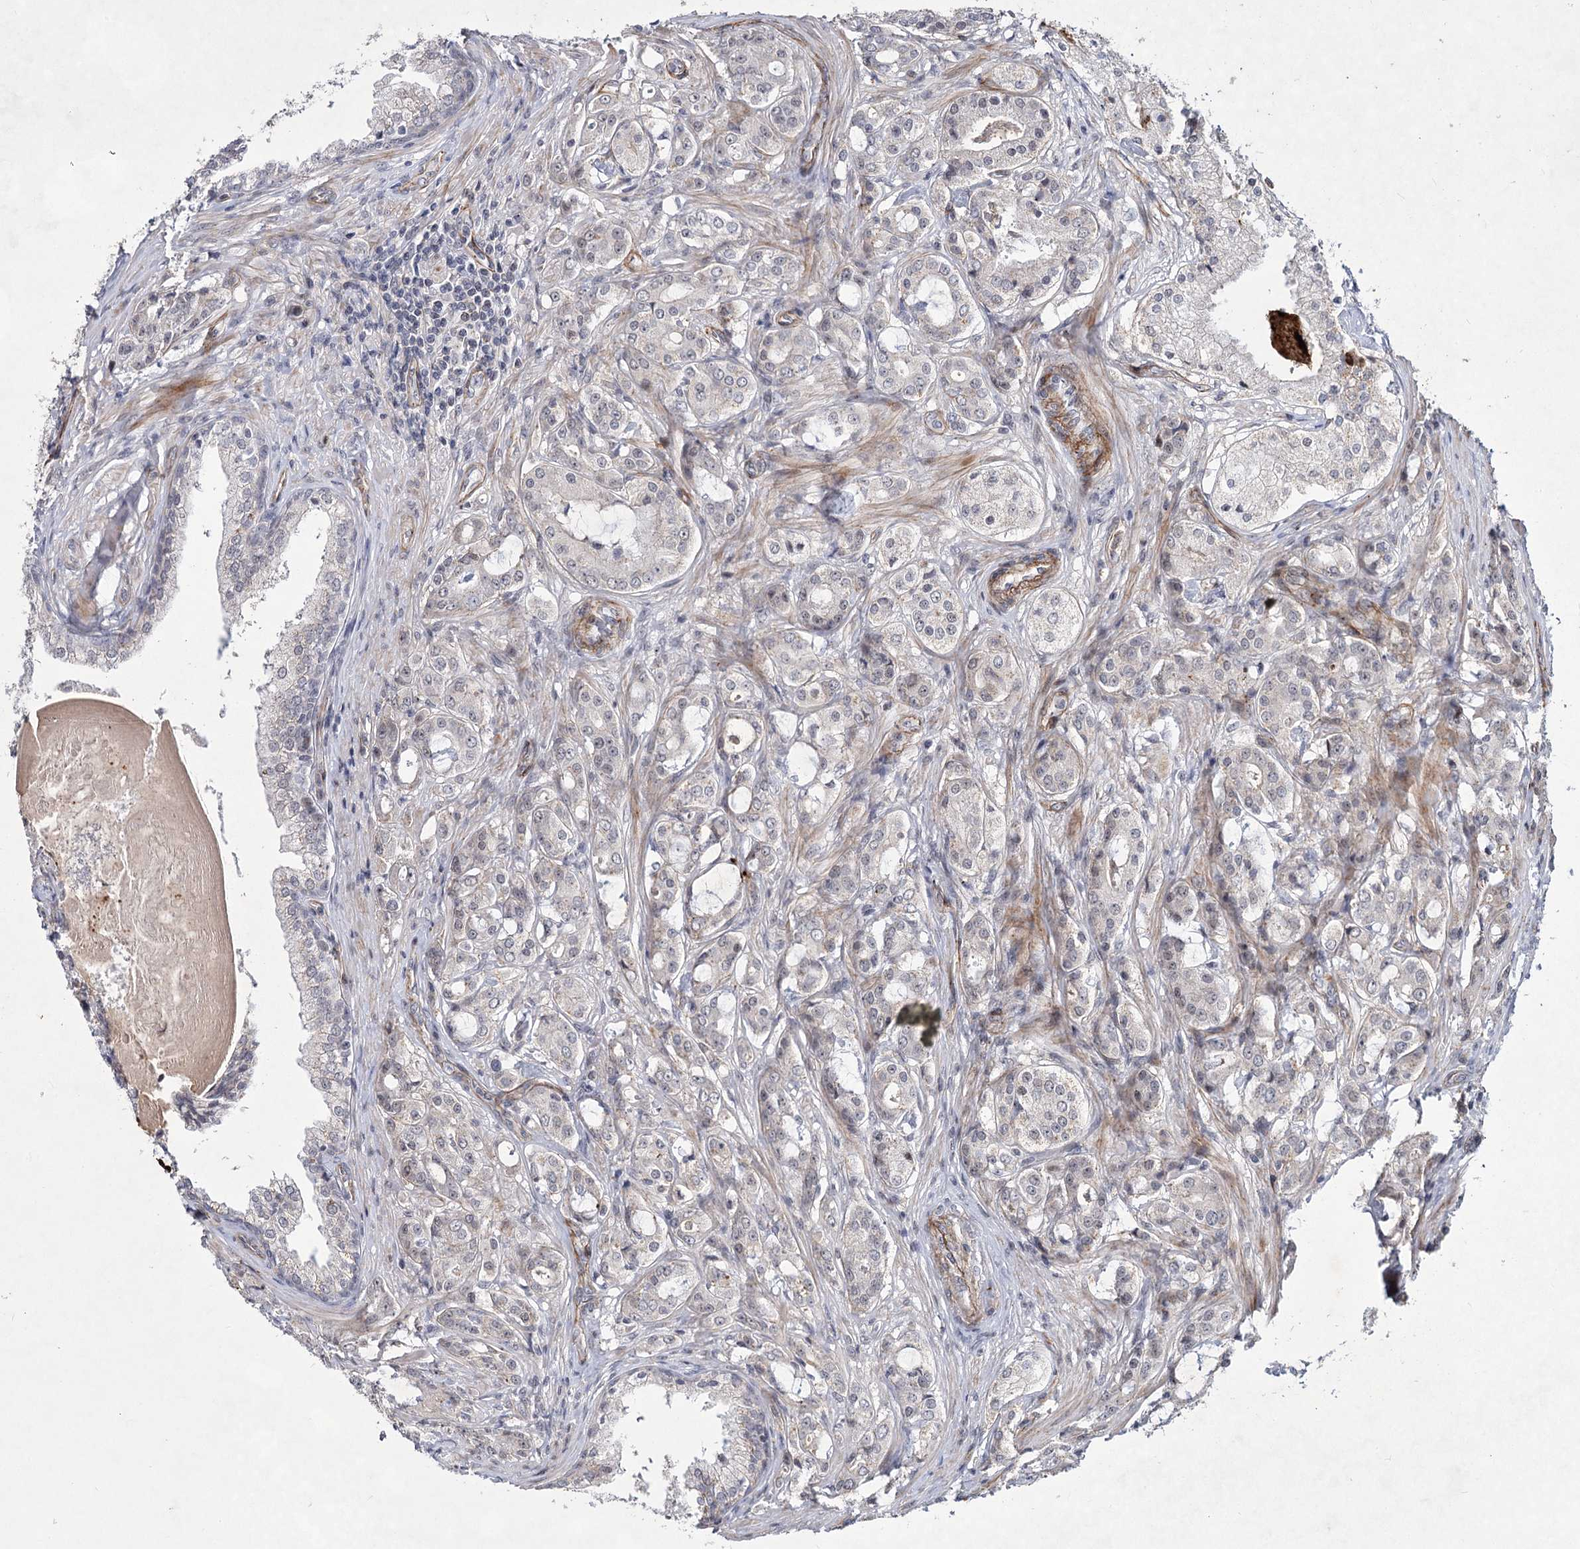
{"staining": {"intensity": "negative", "quantity": "none", "location": "none"}, "tissue": "prostate cancer", "cell_type": "Tumor cells", "image_type": "cancer", "snomed": [{"axis": "morphology", "description": "Adenocarcinoma, High grade"}, {"axis": "topography", "description": "Prostate"}], "caption": "IHC of high-grade adenocarcinoma (prostate) reveals no staining in tumor cells.", "gene": "ATL2", "patient": {"sex": "male", "age": 63}}